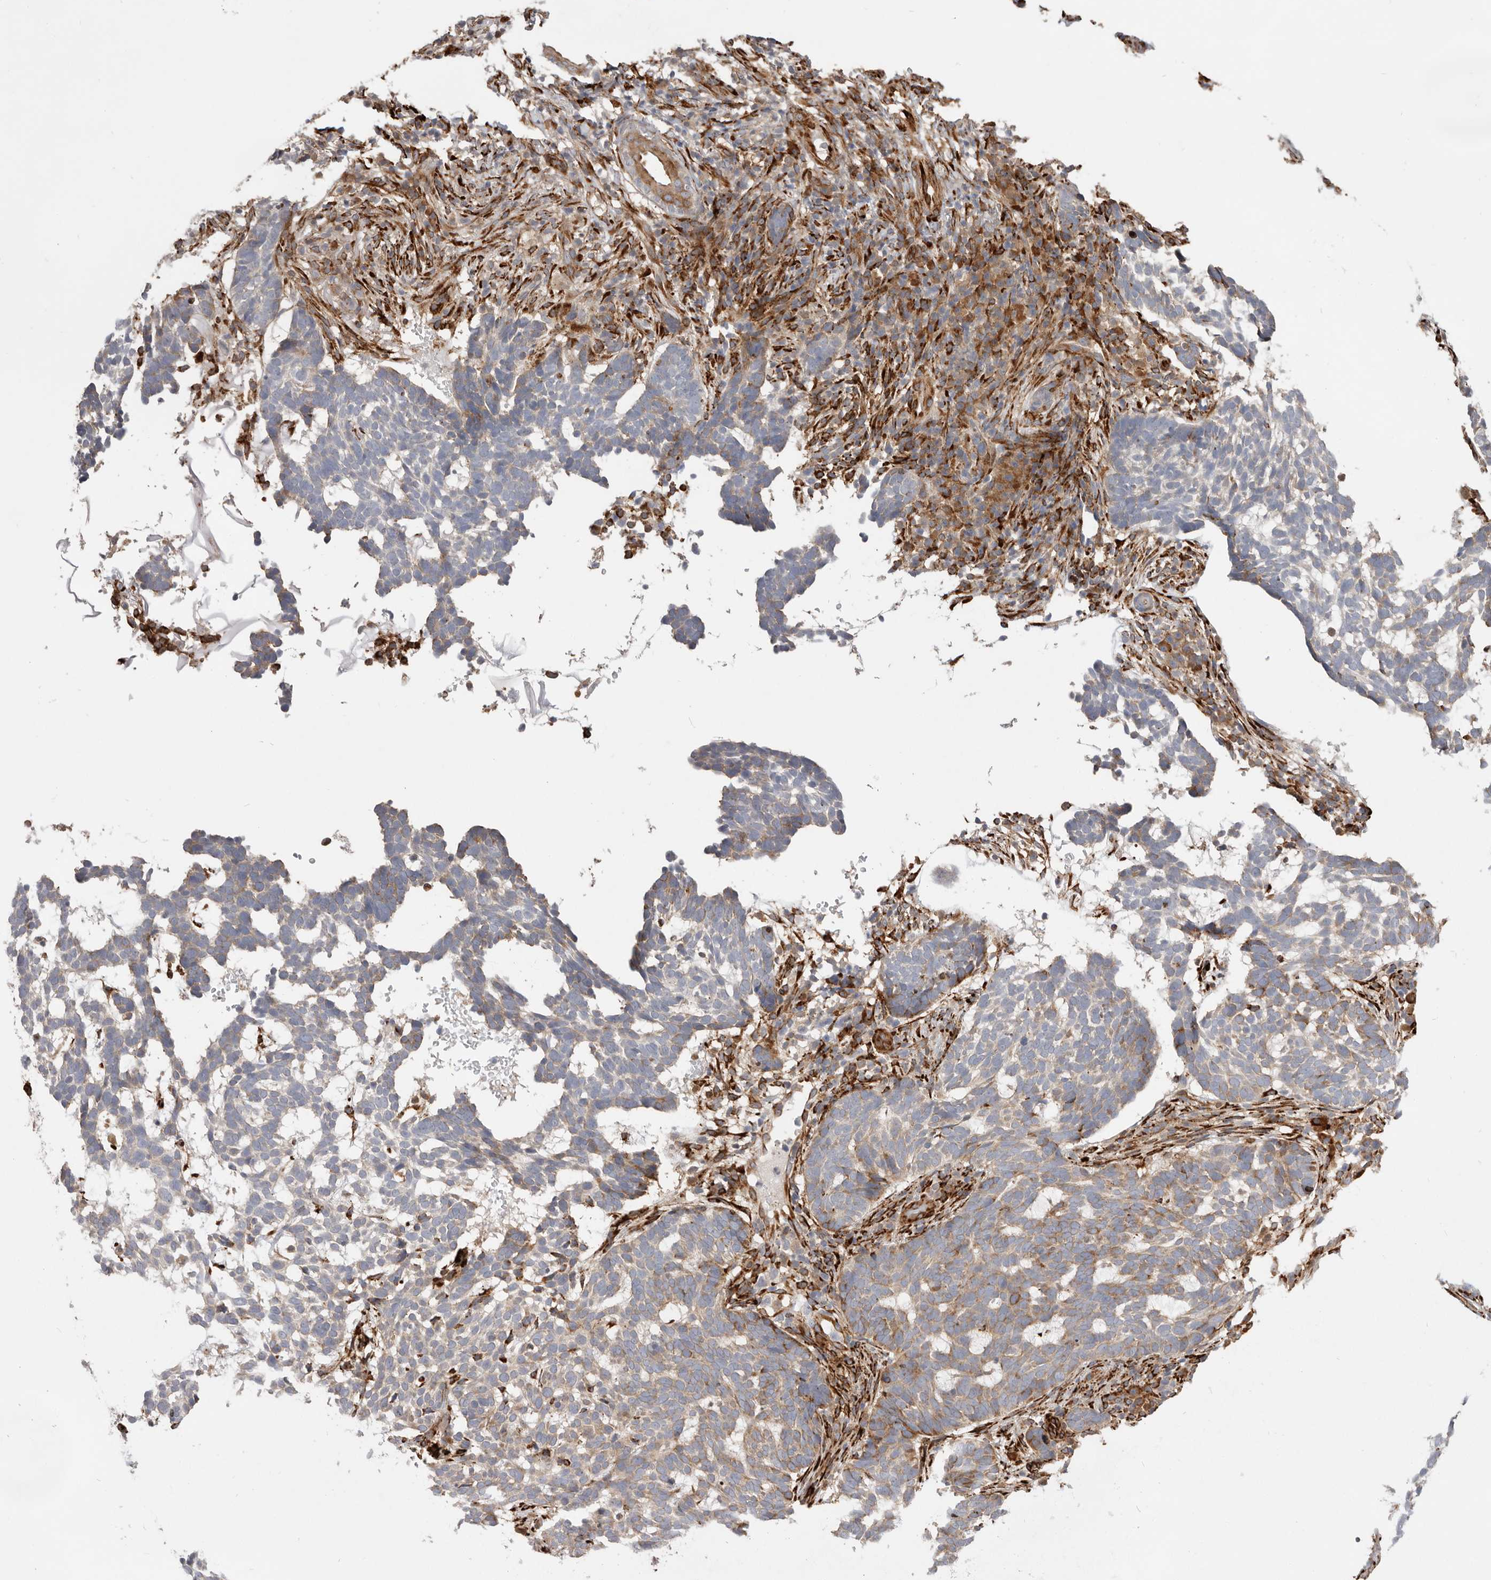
{"staining": {"intensity": "moderate", "quantity": "25%-75%", "location": "cytoplasmic/membranous"}, "tissue": "skin cancer", "cell_type": "Tumor cells", "image_type": "cancer", "snomed": [{"axis": "morphology", "description": "Basal cell carcinoma"}, {"axis": "topography", "description": "Skin"}], "caption": "Basal cell carcinoma (skin) stained with IHC shows moderate cytoplasmic/membranous staining in approximately 25%-75% of tumor cells.", "gene": "WDTC1", "patient": {"sex": "male", "age": 85}}